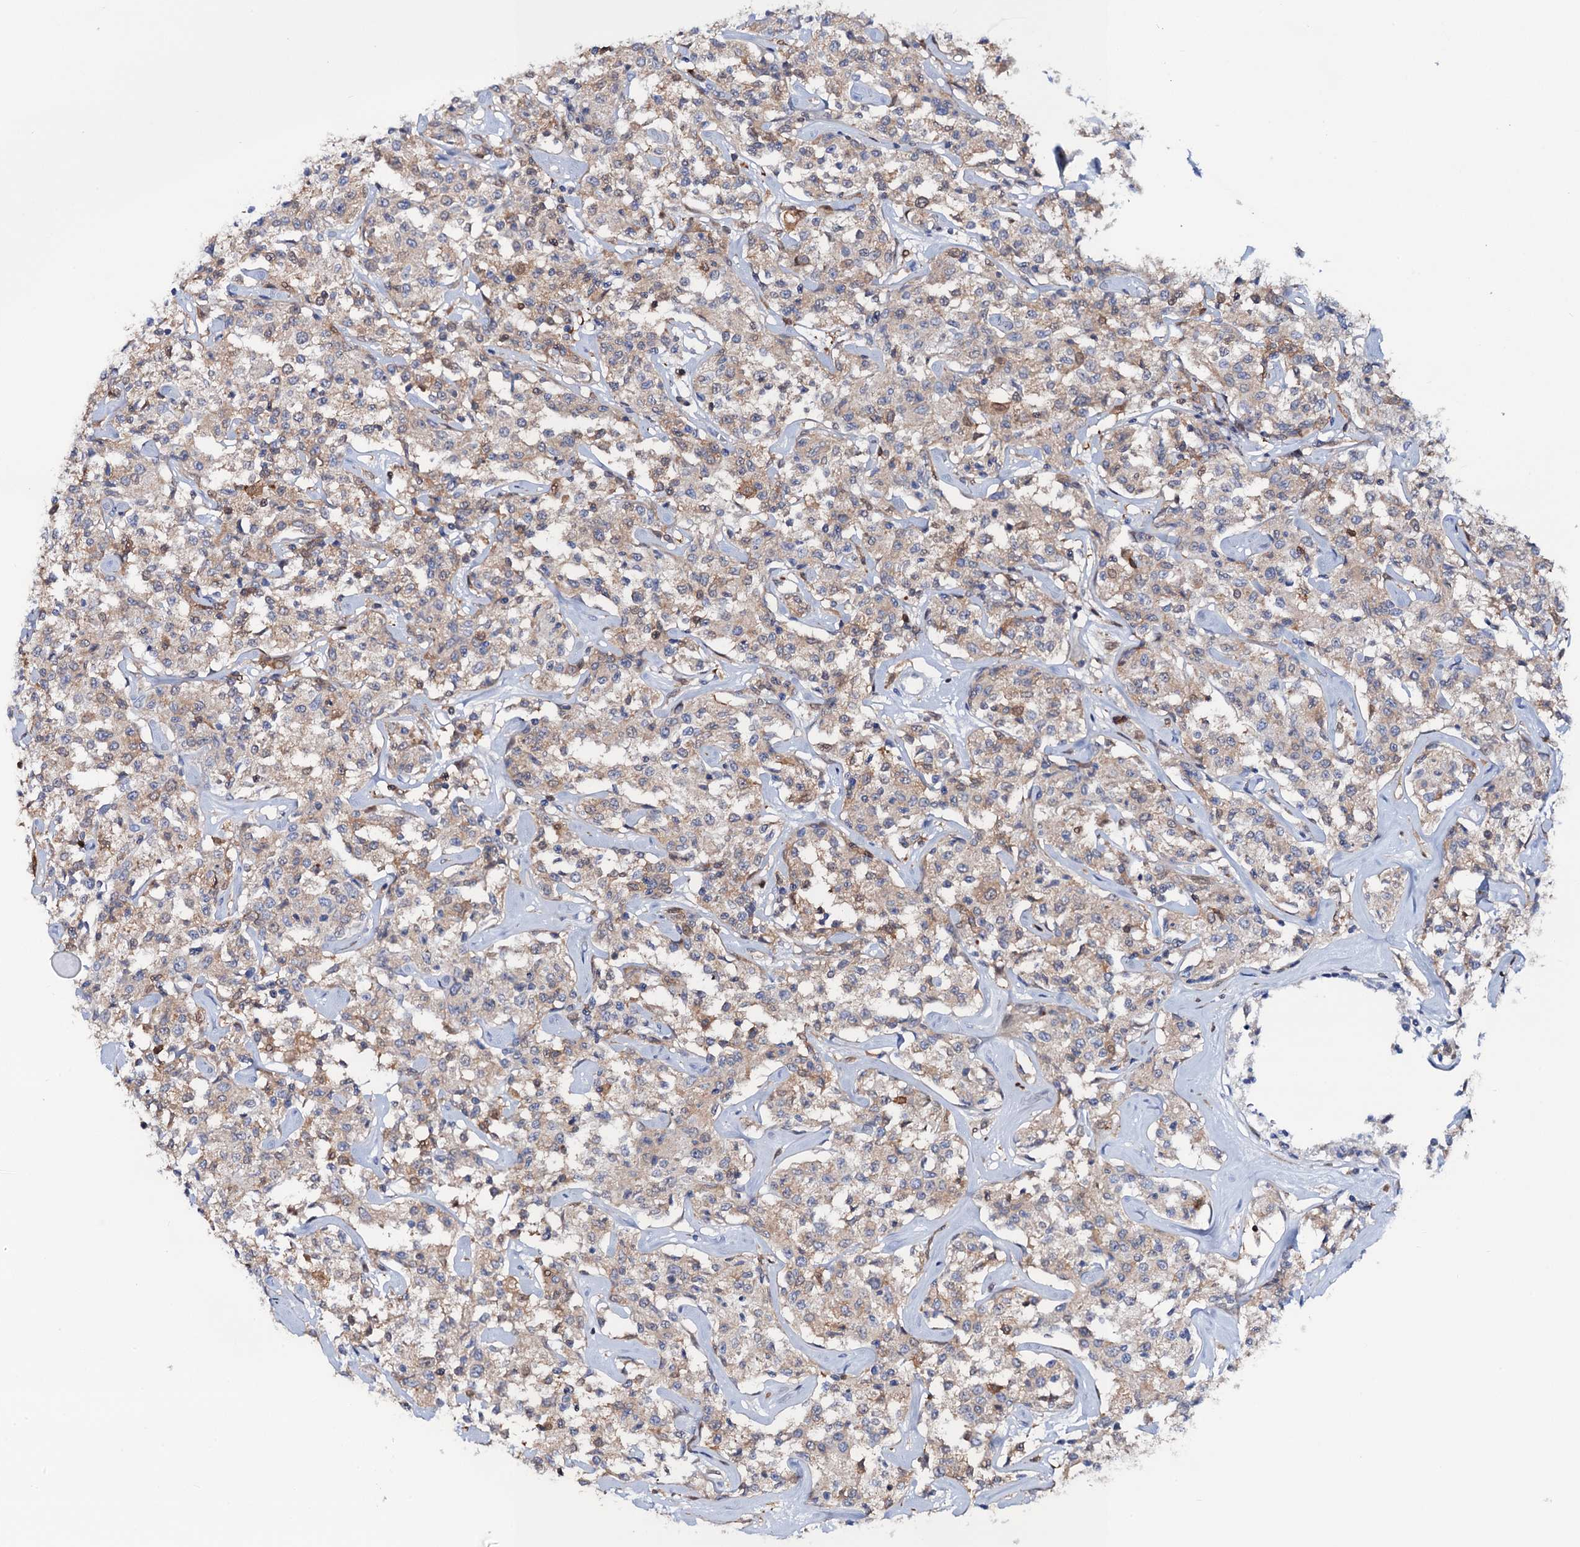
{"staining": {"intensity": "weak", "quantity": "25%-75%", "location": "cytoplasmic/membranous"}, "tissue": "lymphoma", "cell_type": "Tumor cells", "image_type": "cancer", "snomed": [{"axis": "morphology", "description": "Malignant lymphoma, non-Hodgkin's type, Low grade"}, {"axis": "topography", "description": "Small intestine"}], "caption": "Malignant lymphoma, non-Hodgkin's type (low-grade) stained for a protein (brown) shows weak cytoplasmic/membranous positive expression in approximately 25%-75% of tumor cells.", "gene": "FAH", "patient": {"sex": "female", "age": 59}}